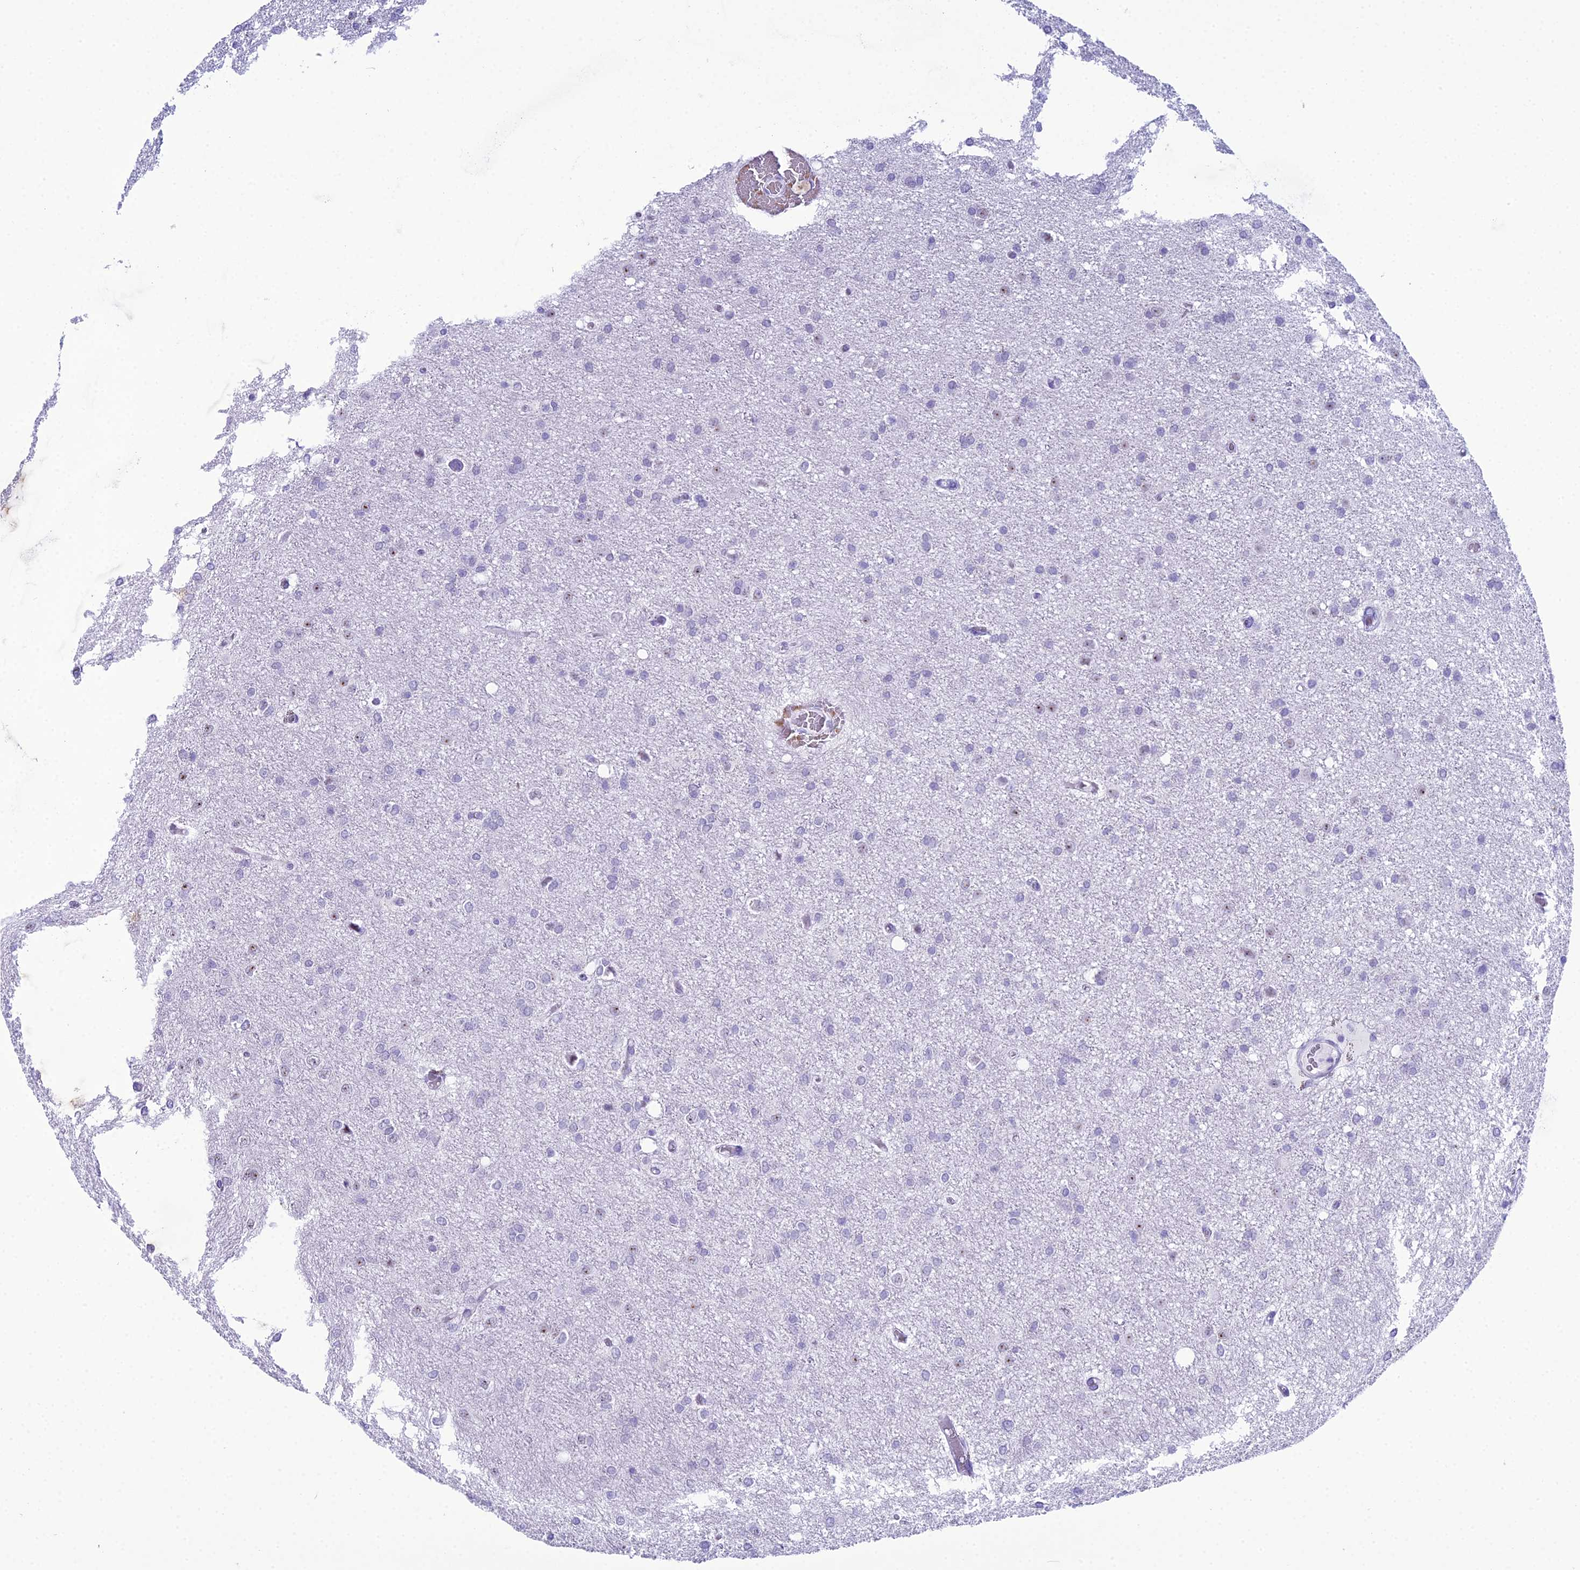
{"staining": {"intensity": "negative", "quantity": "none", "location": "none"}, "tissue": "glioma", "cell_type": "Tumor cells", "image_type": "cancer", "snomed": [{"axis": "morphology", "description": "Glioma, malignant, High grade"}, {"axis": "topography", "description": "Brain"}], "caption": "DAB immunohistochemical staining of human high-grade glioma (malignant) exhibits no significant positivity in tumor cells.", "gene": "RNPS1", "patient": {"sex": "female", "age": 50}}